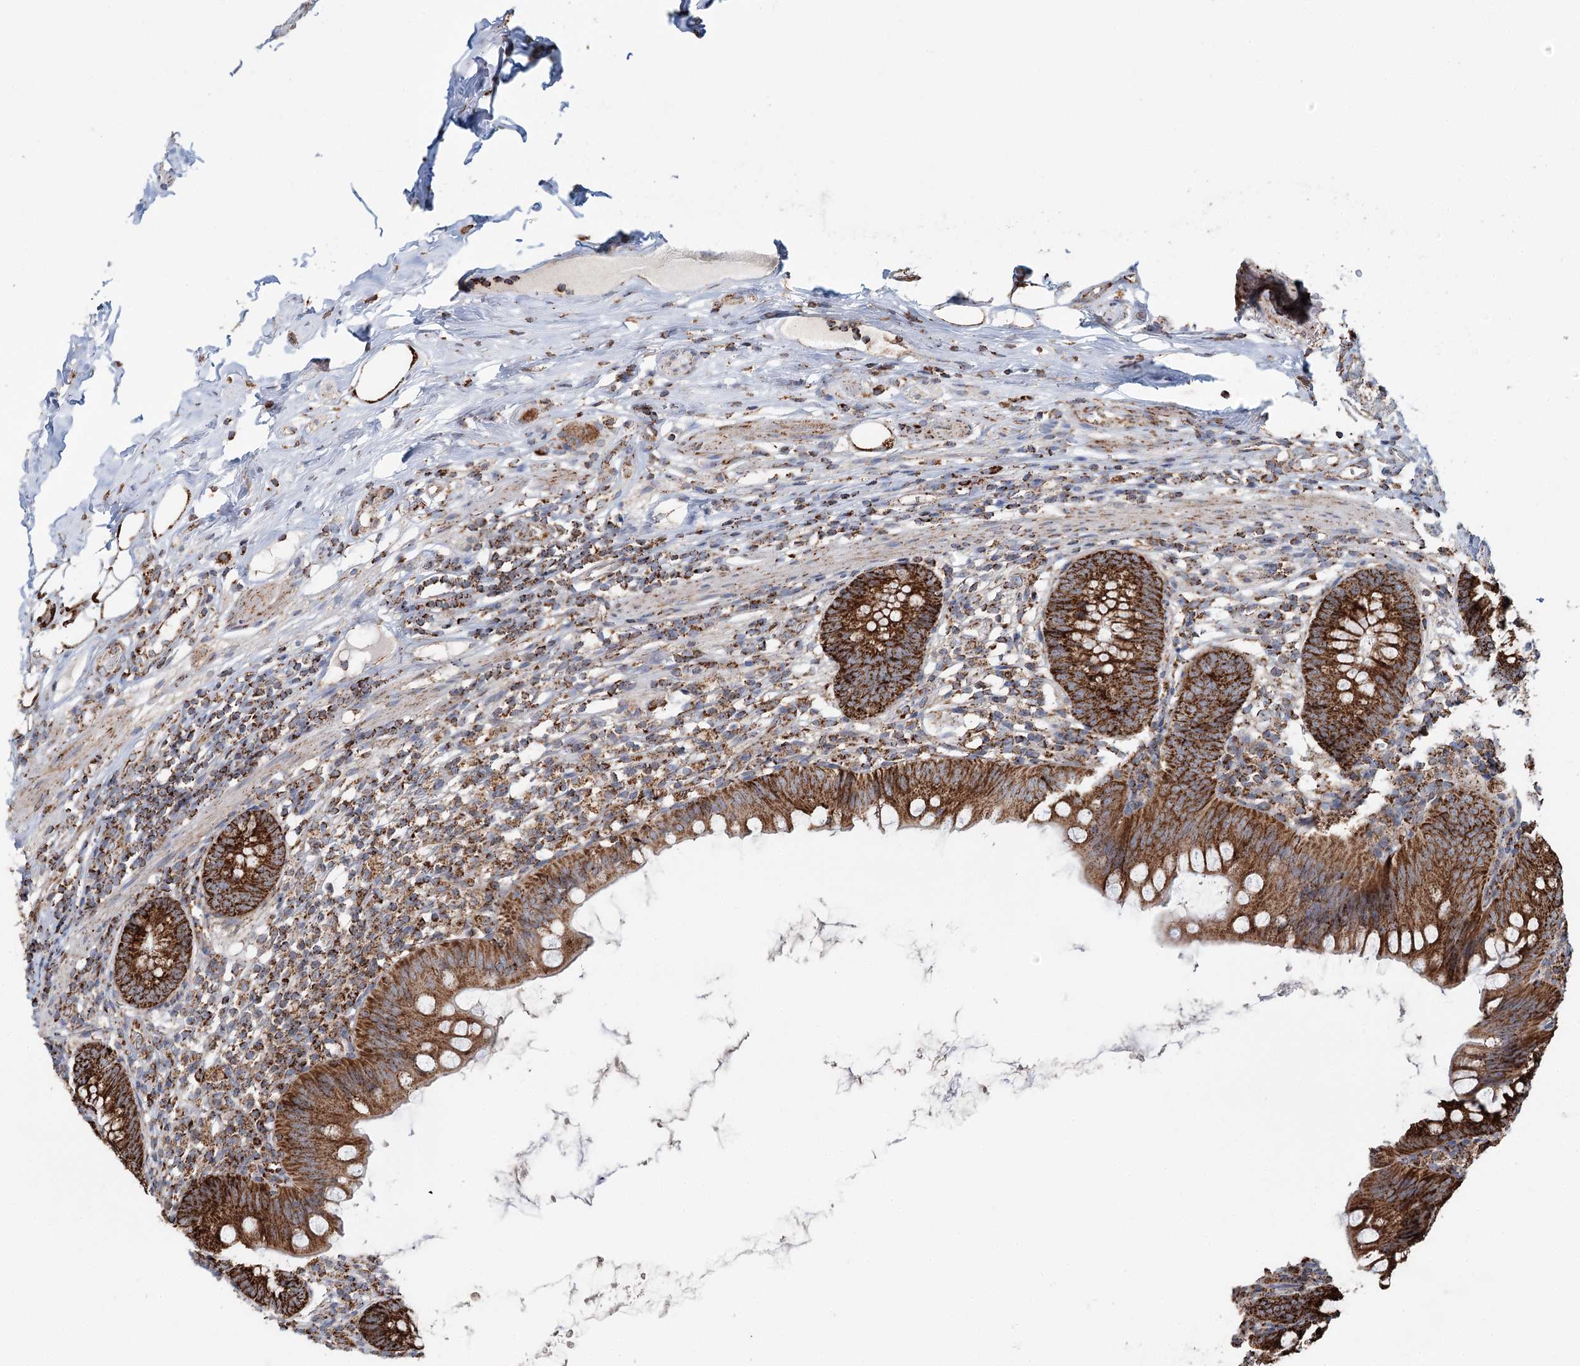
{"staining": {"intensity": "strong", "quantity": ">75%", "location": "cytoplasmic/membranous"}, "tissue": "appendix", "cell_type": "Glandular cells", "image_type": "normal", "snomed": [{"axis": "morphology", "description": "Normal tissue, NOS"}, {"axis": "topography", "description": "Appendix"}], "caption": "Protein positivity by immunohistochemistry reveals strong cytoplasmic/membranous positivity in about >75% of glandular cells in benign appendix. (DAB (3,3'-diaminobenzidine) IHC, brown staining for protein, blue staining for nuclei).", "gene": "APH1A", "patient": {"sex": "female", "age": 62}}